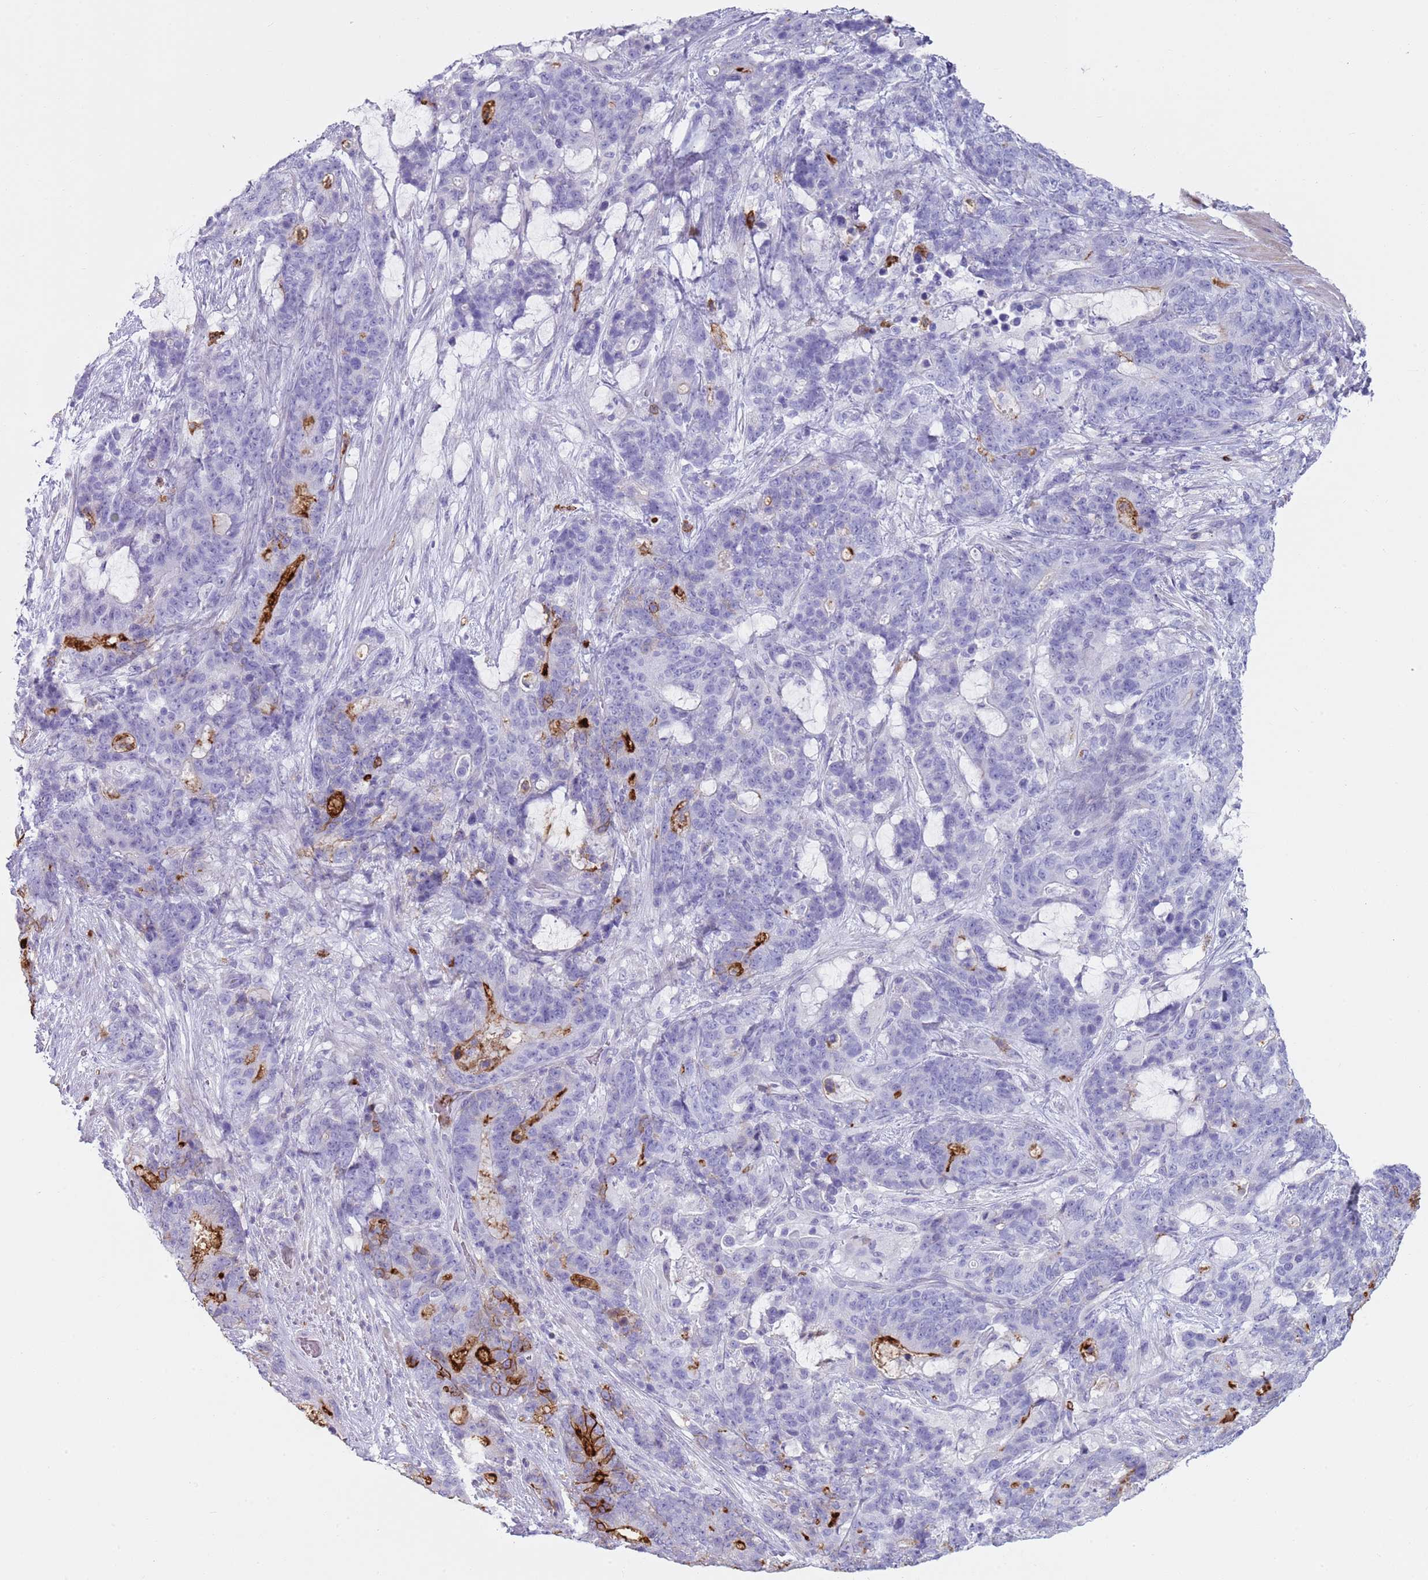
{"staining": {"intensity": "negative", "quantity": "none", "location": "none"}, "tissue": "stomach cancer", "cell_type": "Tumor cells", "image_type": "cancer", "snomed": [{"axis": "morphology", "description": "Normal tissue, NOS"}, {"axis": "morphology", "description": "Adenocarcinoma, NOS"}, {"axis": "topography", "description": "Stomach"}], "caption": "Immunohistochemistry (IHC) of stomach cancer (adenocarcinoma) demonstrates no staining in tumor cells. Nuclei are stained in blue.", "gene": "CD177", "patient": {"sex": "female", "age": 64}}